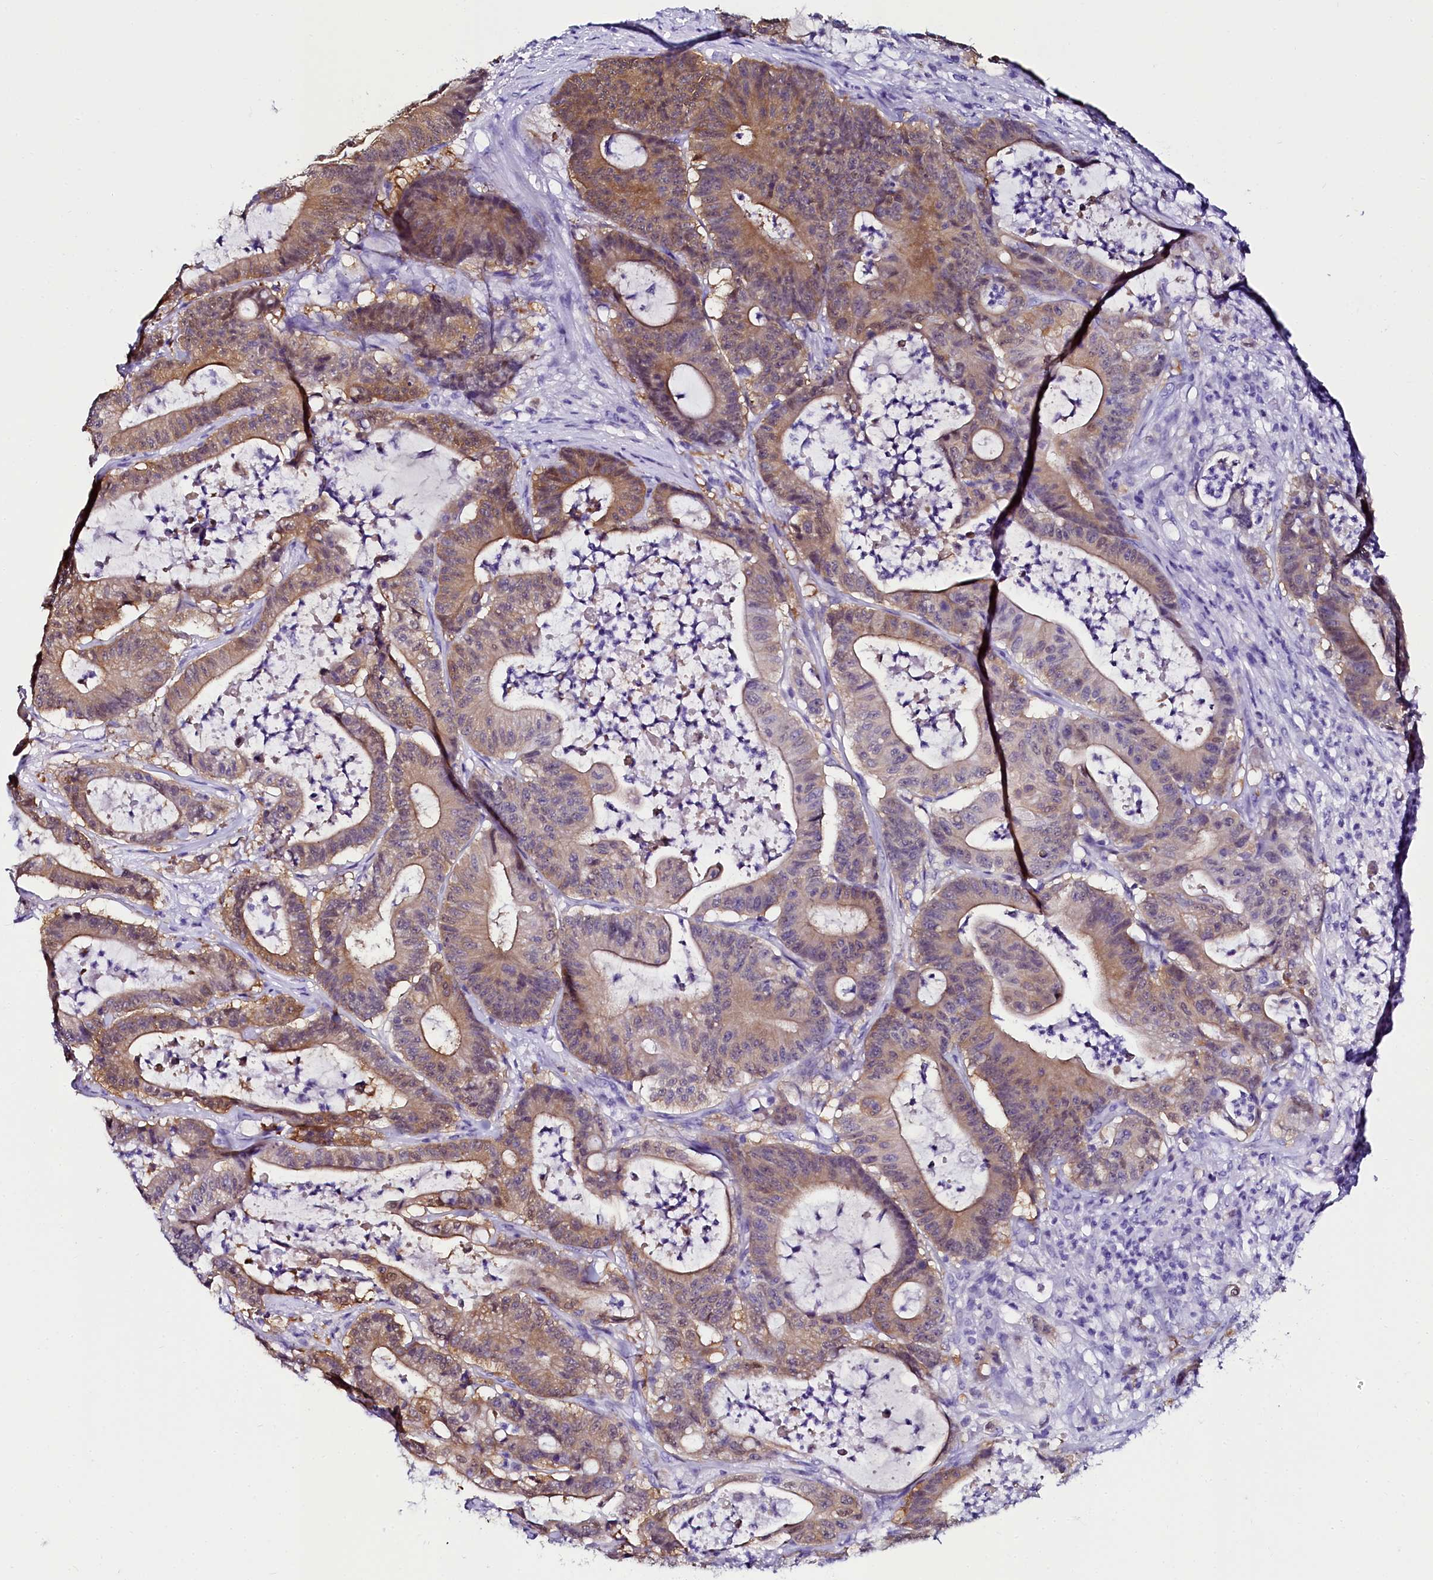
{"staining": {"intensity": "moderate", "quantity": "25%-75%", "location": "cytoplasmic/membranous"}, "tissue": "colorectal cancer", "cell_type": "Tumor cells", "image_type": "cancer", "snomed": [{"axis": "morphology", "description": "Adenocarcinoma, NOS"}, {"axis": "topography", "description": "Colon"}], "caption": "Tumor cells reveal medium levels of moderate cytoplasmic/membranous expression in about 25%-75% of cells in colorectal cancer (adenocarcinoma).", "gene": "SORD", "patient": {"sex": "female", "age": 84}}